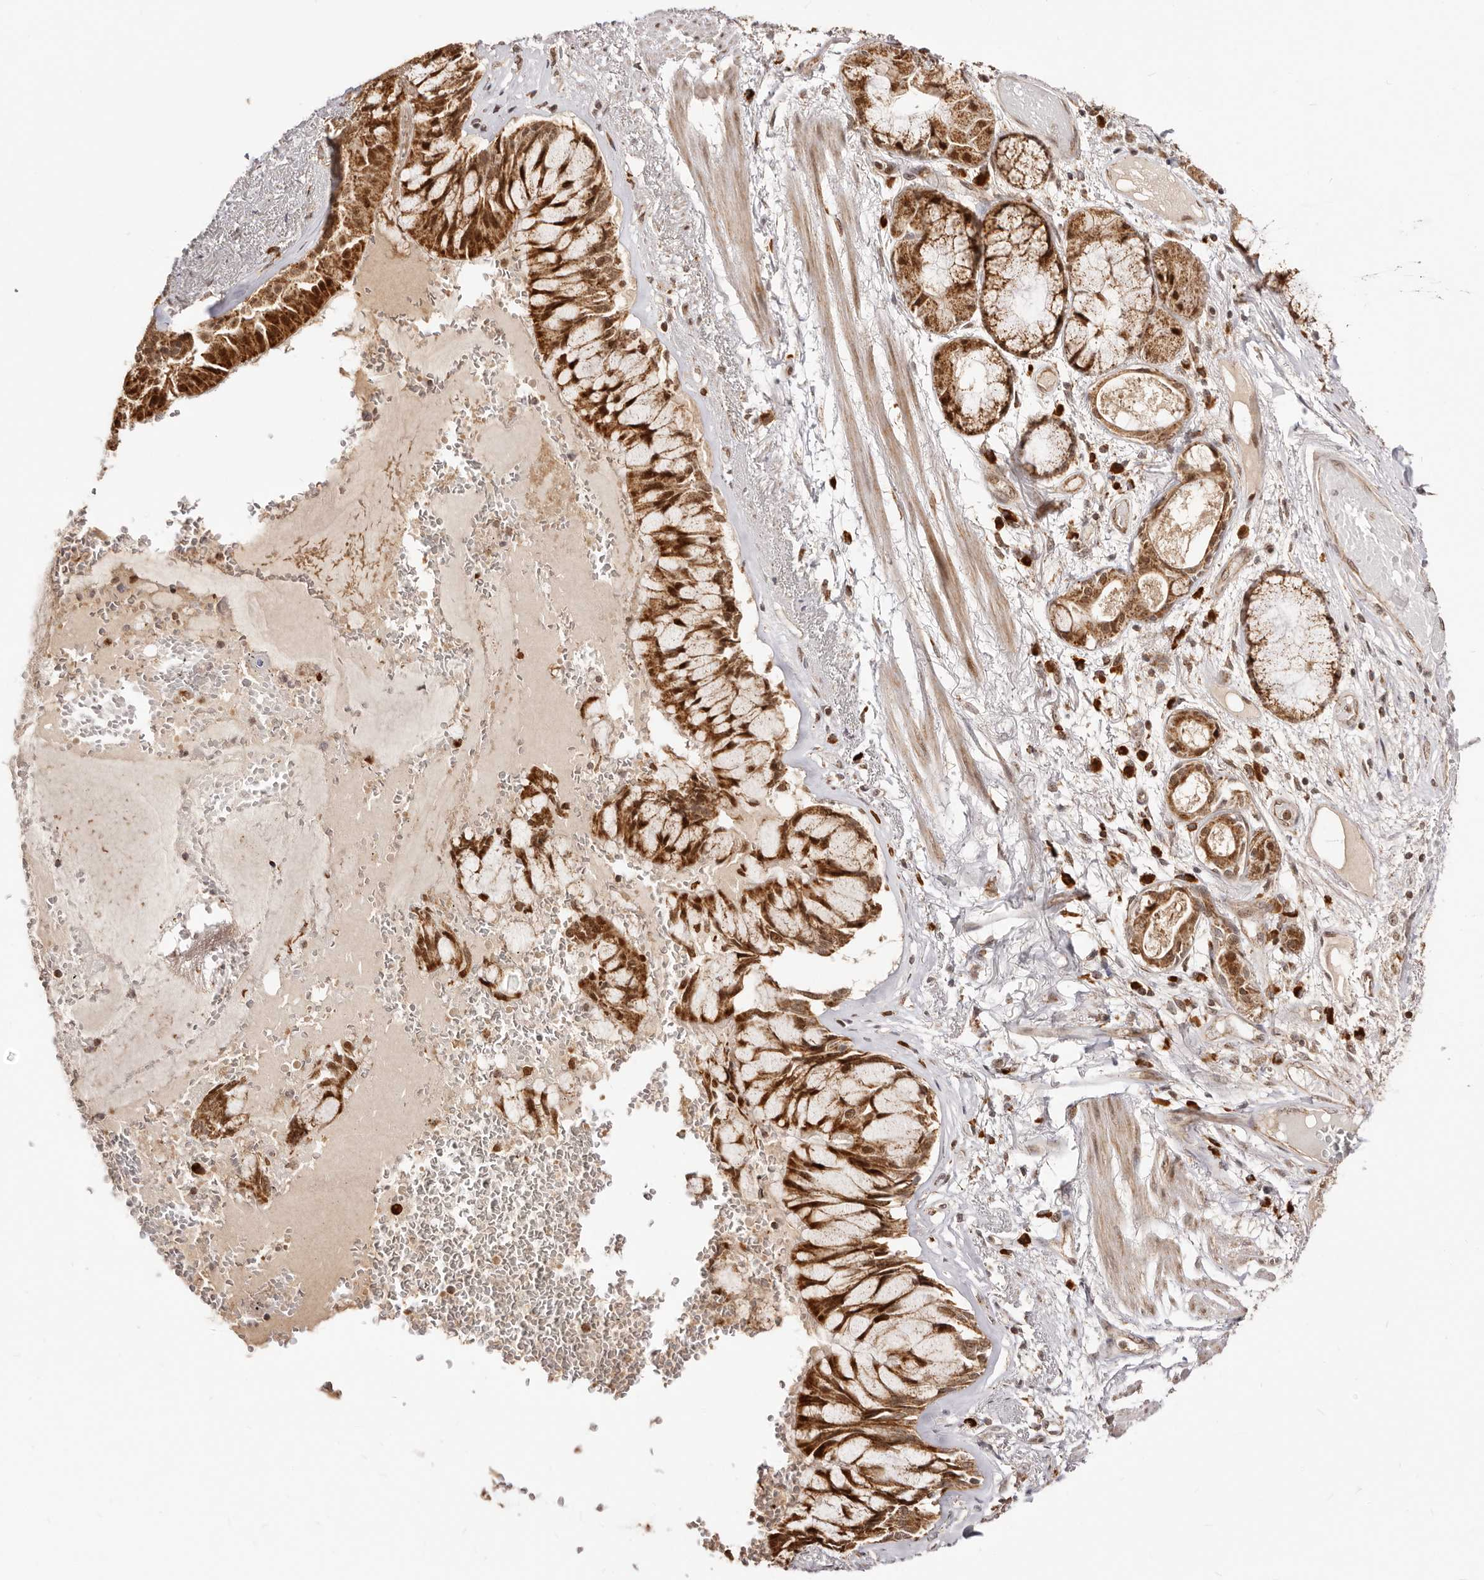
{"staining": {"intensity": "weak", "quantity": "25%-75%", "location": "cytoplasmic/membranous"}, "tissue": "adipose tissue", "cell_type": "Adipocytes", "image_type": "normal", "snomed": [{"axis": "morphology", "description": "Normal tissue, NOS"}, {"axis": "topography", "description": "Bronchus"}], "caption": "Normal adipose tissue displays weak cytoplasmic/membranous expression in about 25%-75% of adipocytes.", "gene": "SEC14L1", "patient": {"sex": "male", "age": 66}}